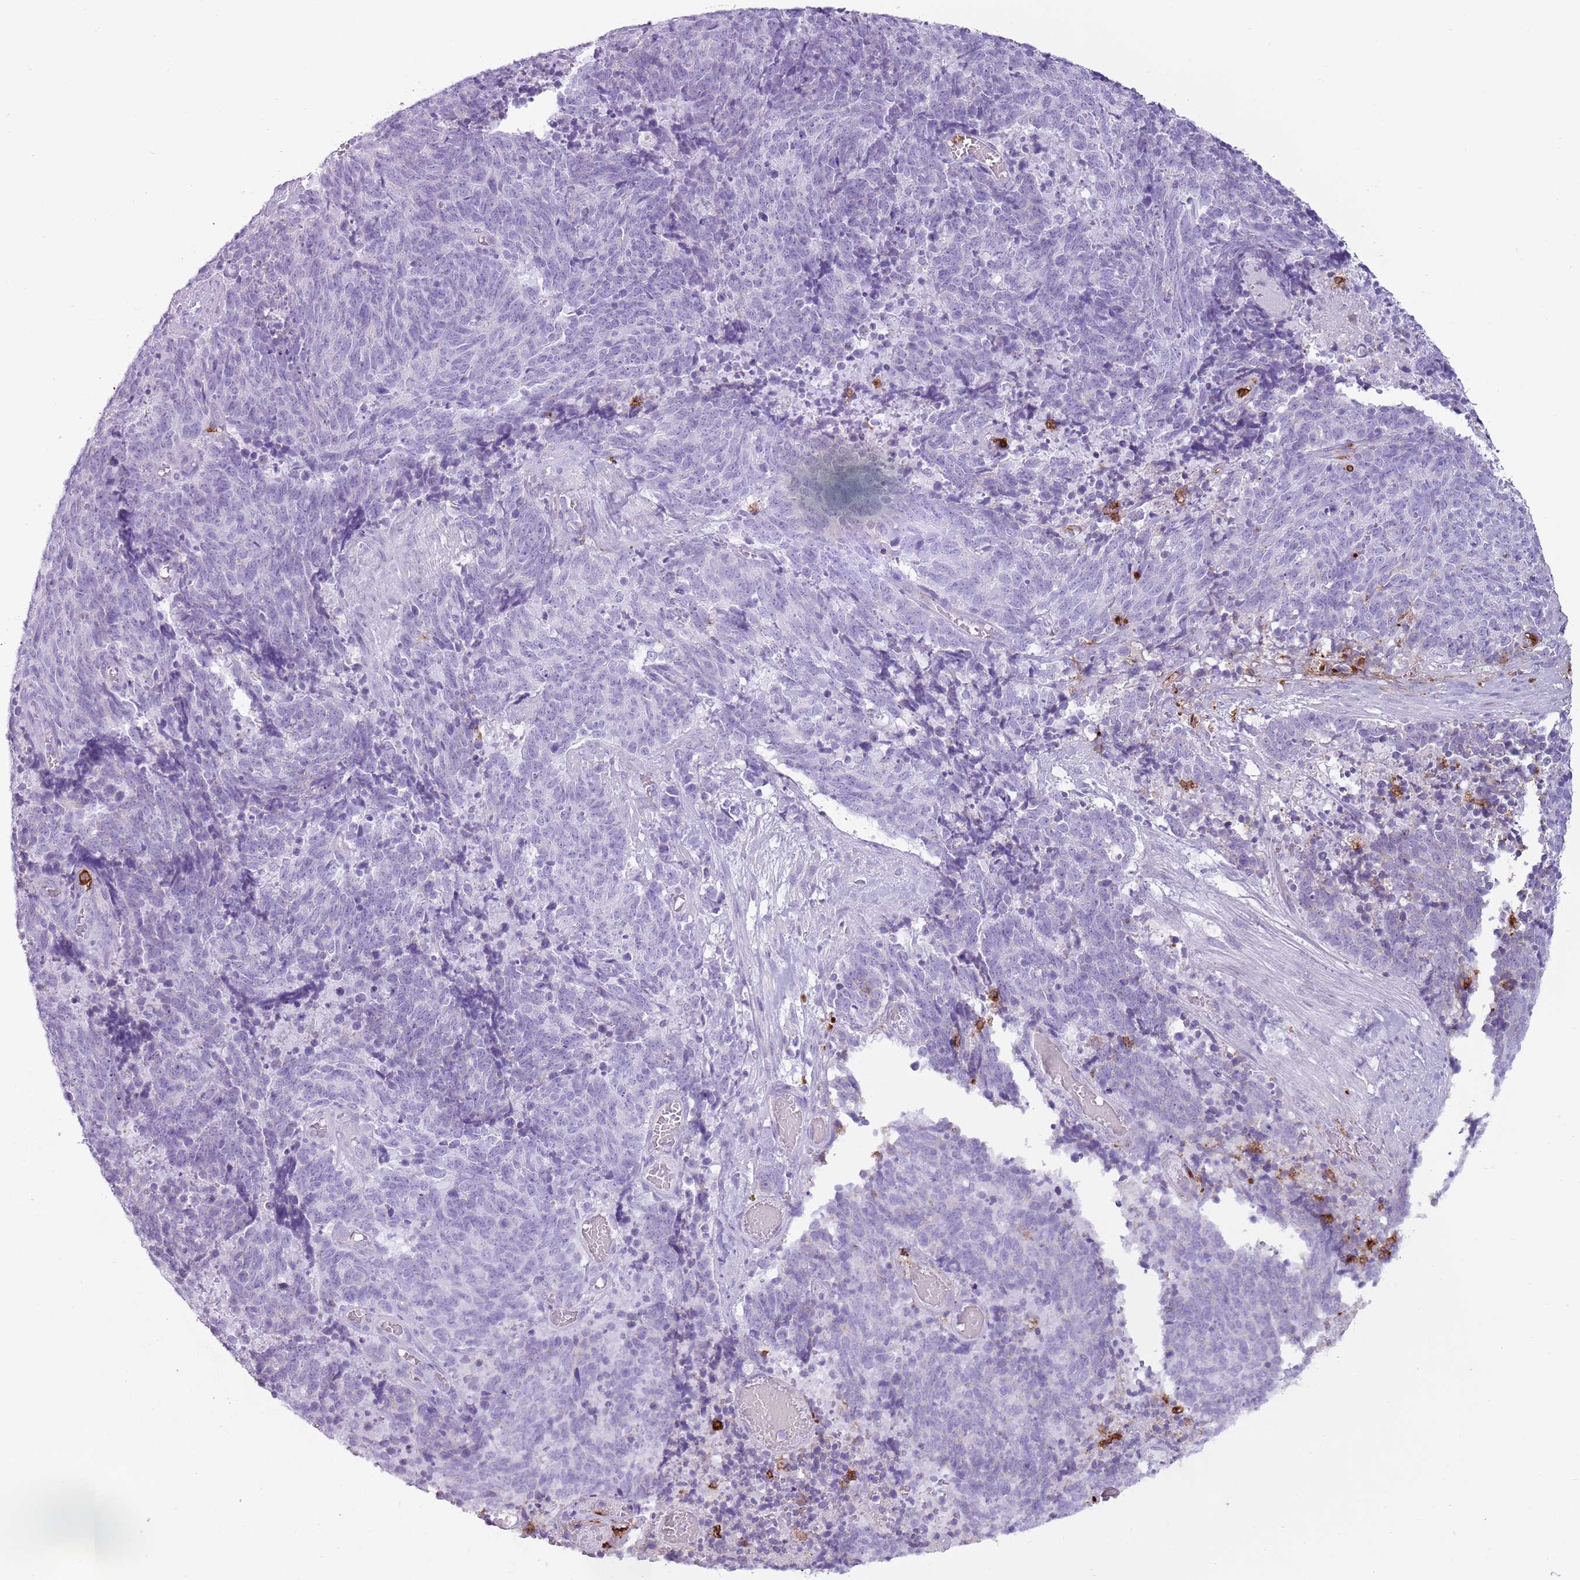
{"staining": {"intensity": "negative", "quantity": "none", "location": "none"}, "tissue": "cervical cancer", "cell_type": "Tumor cells", "image_type": "cancer", "snomed": [{"axis": "morphology", "description": "Squamous cell carcinoma, NOS"}, {"axis": "topography", "description": "Cervix"}], "caption": "Tumor cells are negative for brown protein staining in cervical cancer (squamous cell carcinoma).", "gene": "CD177", "patient": {"sex": "female", "age": 29}}